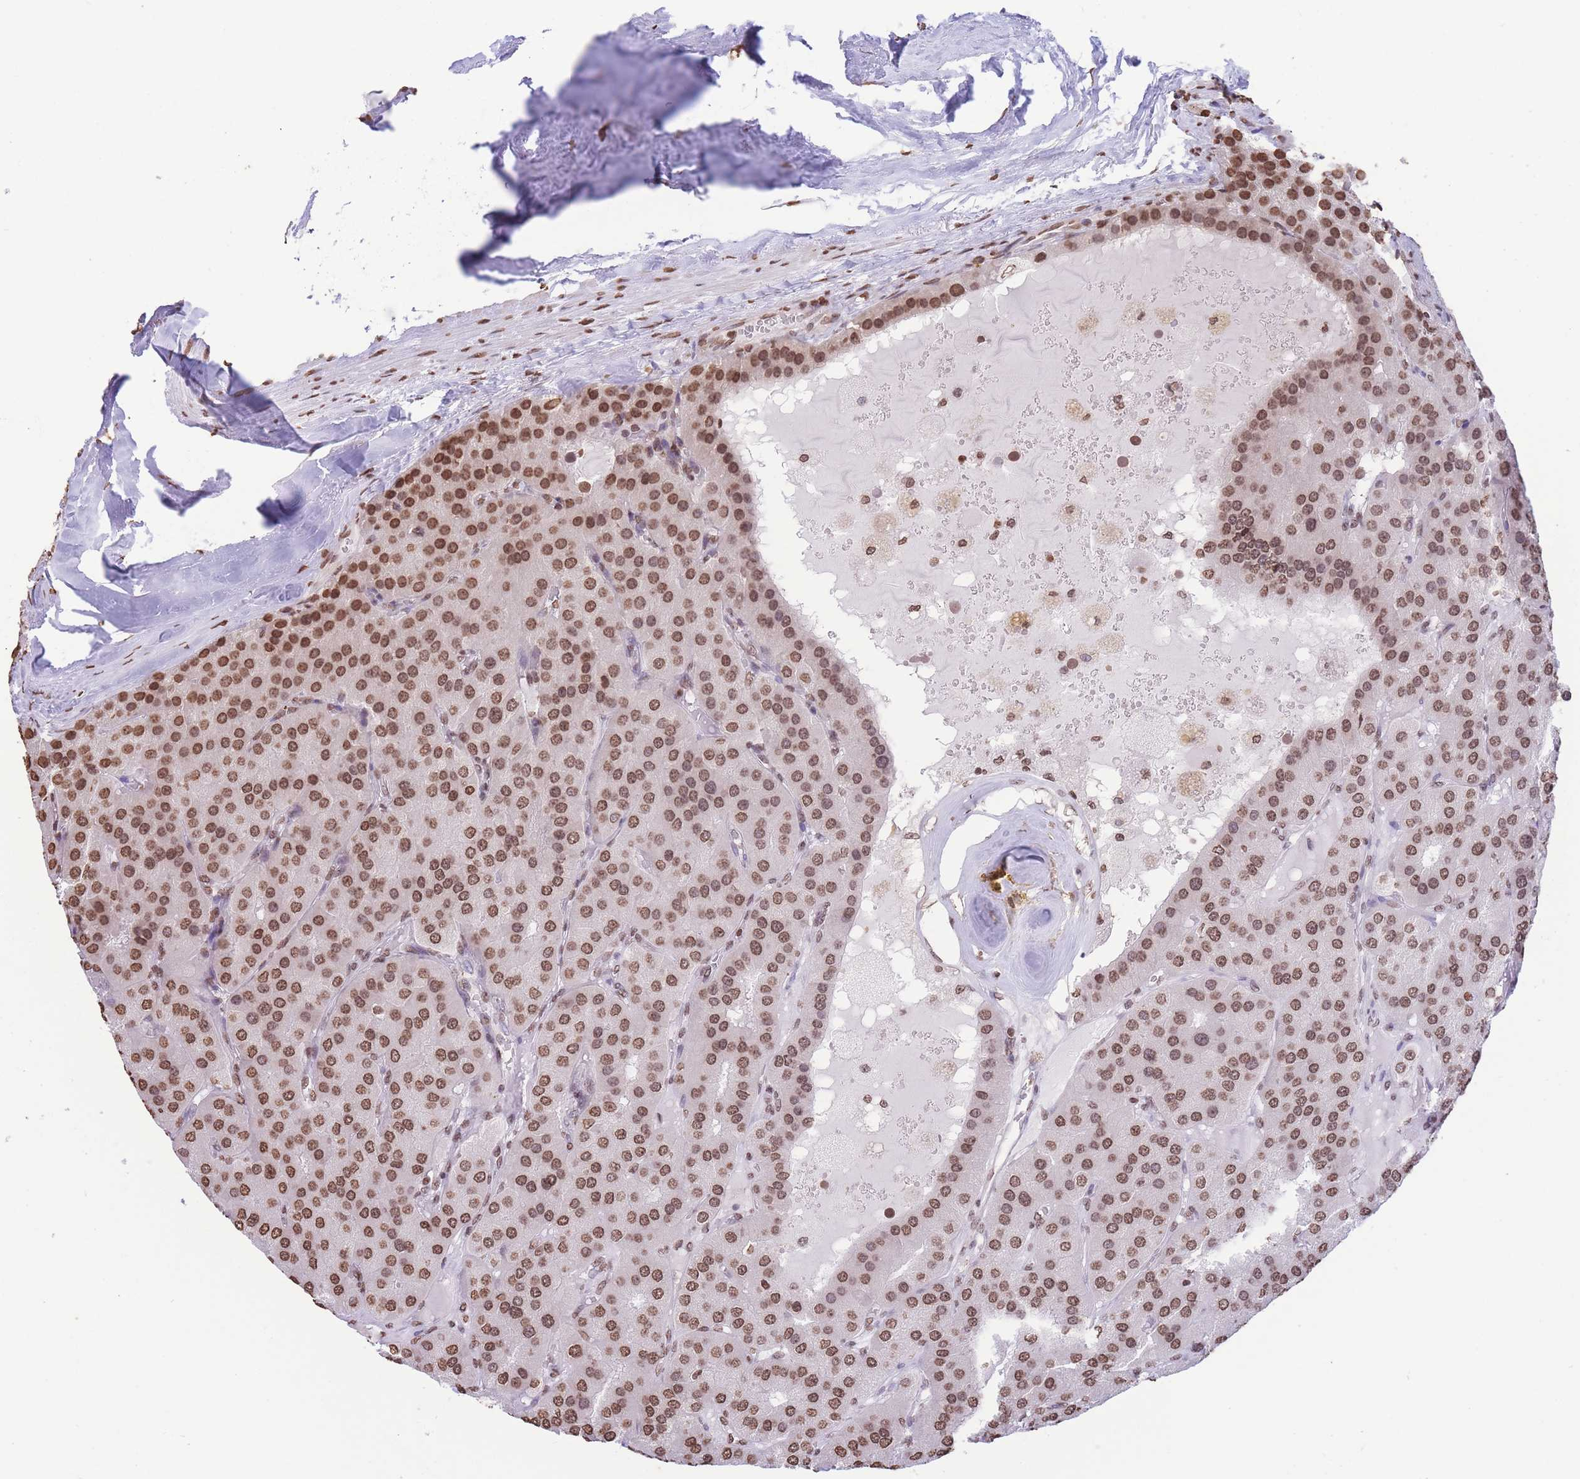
{"staining": {"intensity": "moderate", "quantity": ">75%", "location": "nuclear"}, "tissue": "parathyroid gland", "cell_type": "Glandular cells", "image_type": "normal", "snomed": [{"axis": "morphology", "description": "Normal tissue, NOS"}, {"axis": "morphology", "description": "Adenoma, NOS"}, {"axis": "topography", "description": "Parathyroid gland"}], "caption": "High-power microscopy captured an IHC histopathology image of unremarkable parathyroid gland, revealing moderate nuclear expression in approximately >75% of glandular cells. (Brightfield microscopy of DAB IHC at high magnification).", "gene": "H2BC10", "patient": {"sex": "female", "age": 86}}